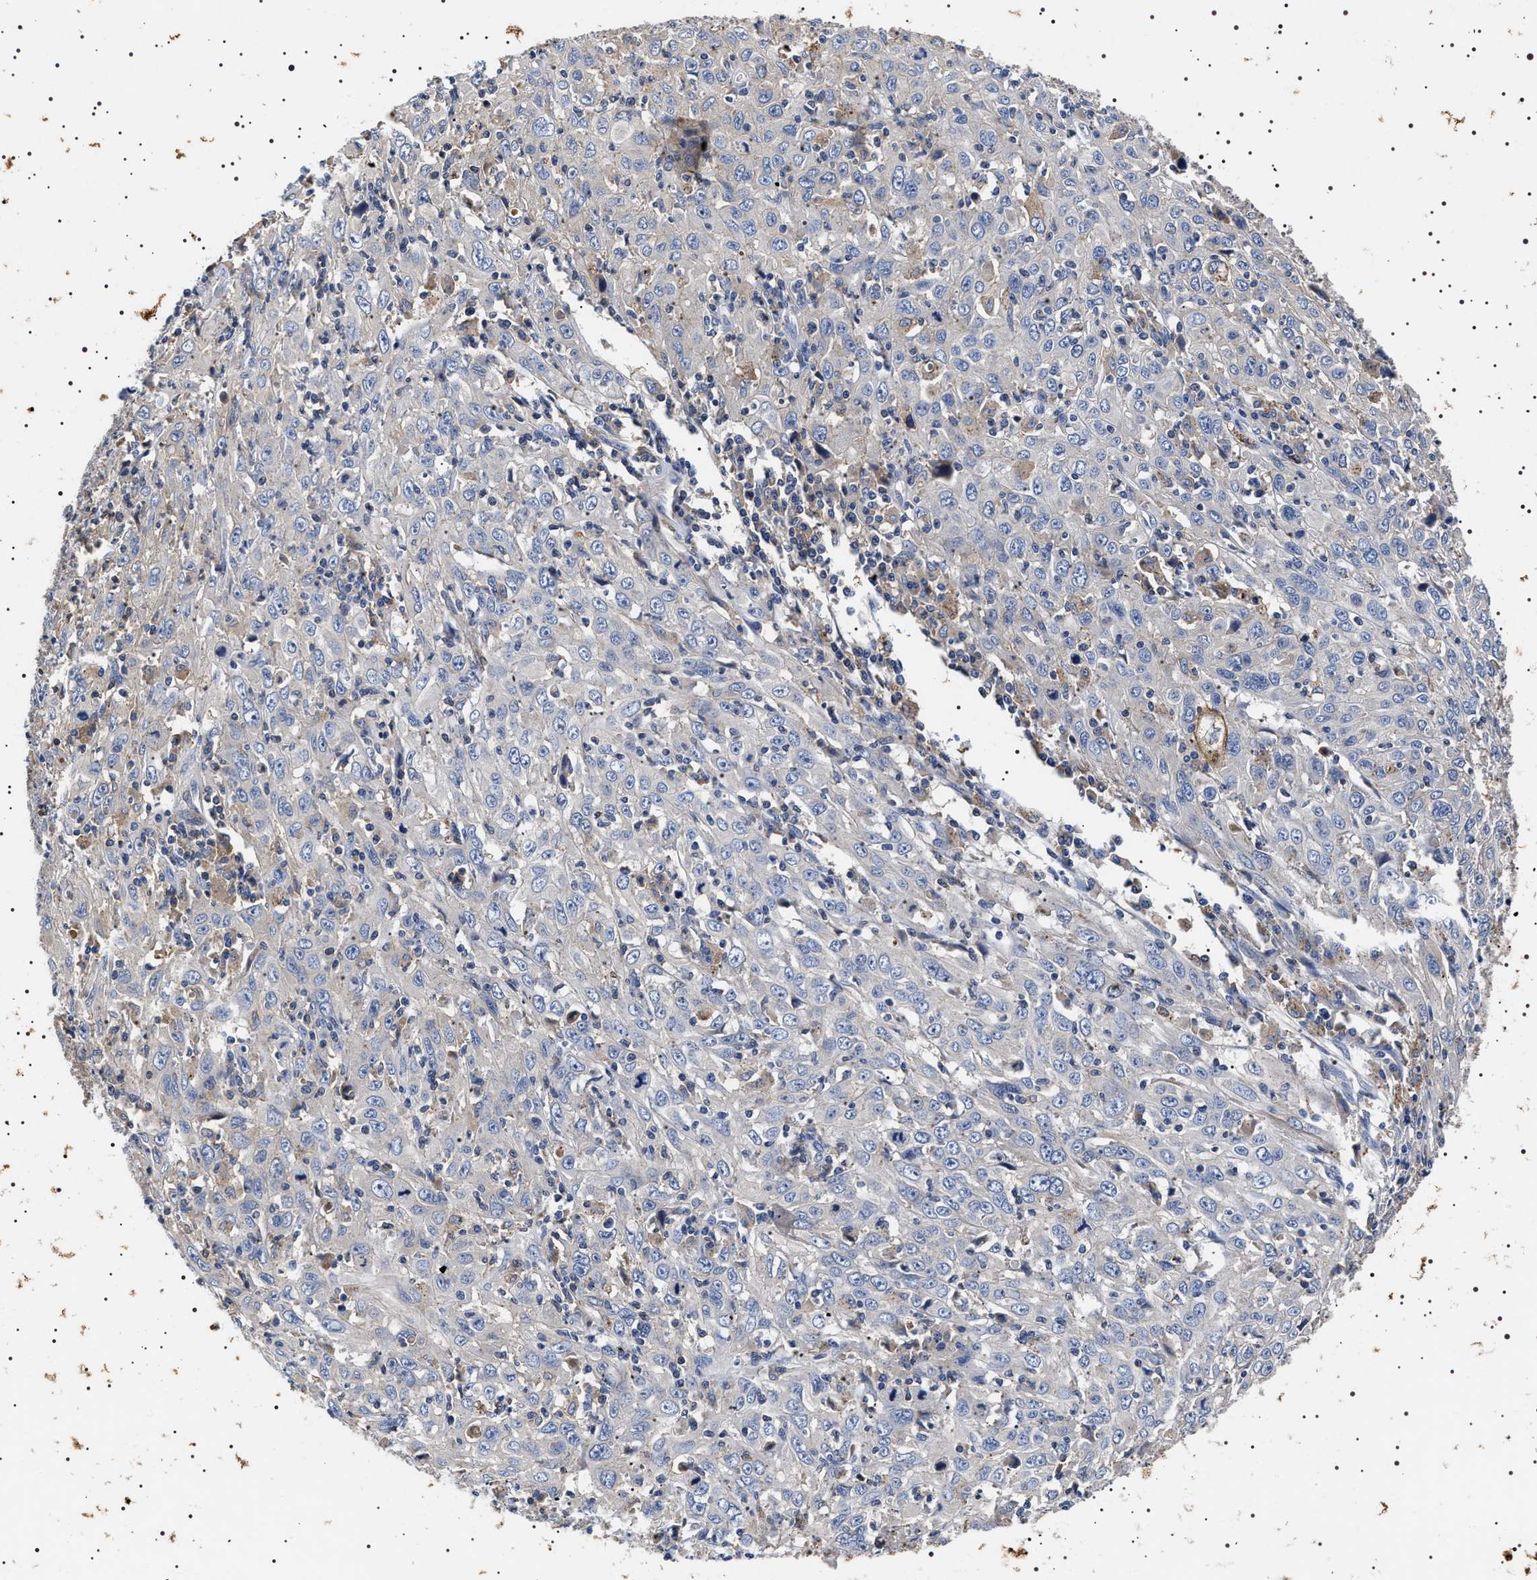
{"staining": {"intensity": "negative", "quantity": "none", "location": "none"}, "tissue": "cervical cancer", "cell_type": "Tumor cells", "image_type": "cancer", "snomed": [{"axis": "morphology", "description": "Squamous cell carcinoma, NOS"}, {"axis": "topography", "description": "Cervix"}], "caption": "DAB immunohistochemical staining of cervical cancer (squamous cell carcinoma) displays no significant staining in tumor cells. (DAB (3,3'-diaminobenzidine) IHC, high magnification).", "gene": "SLC4A7", "patient": {"sex": "female", "age": 46}}